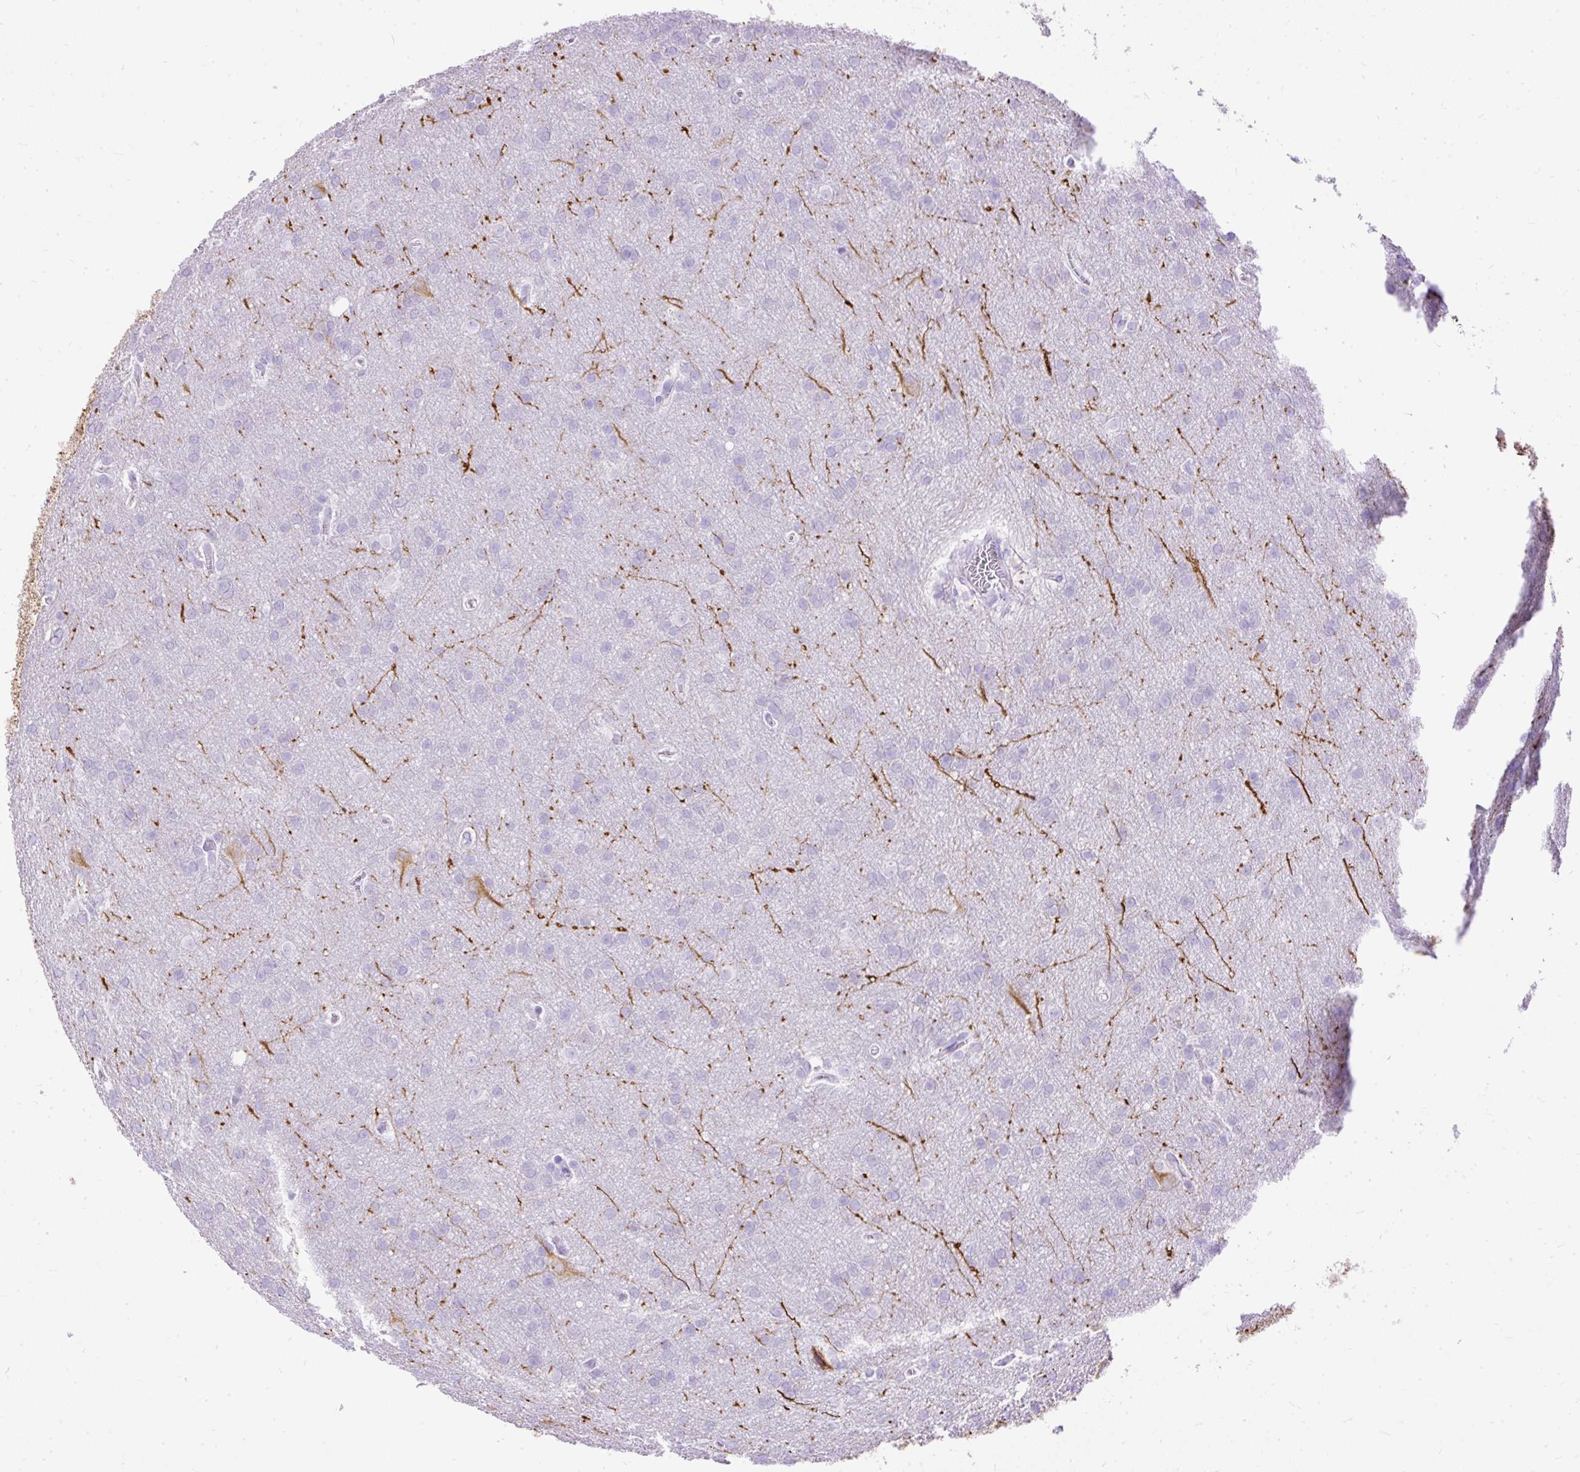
{"staining": {"intensity": "negative", "quantity": "none", "location": "none"}, "tissue": "glioma", "cell_type": "Tumor cells", "image_type": "cancer", "snomed": [{"axis": "morphology", "description": "Glioma, malignant, High grade"}, {"axis": "topography", "description": "Brain"}], "caption": "This is a micrograph of IHC staining of malignant high-grade glioma, which shows no positivity in tumor cells.", "gene": "HEY1", "patient": {"sex": "male", "age": 53}}